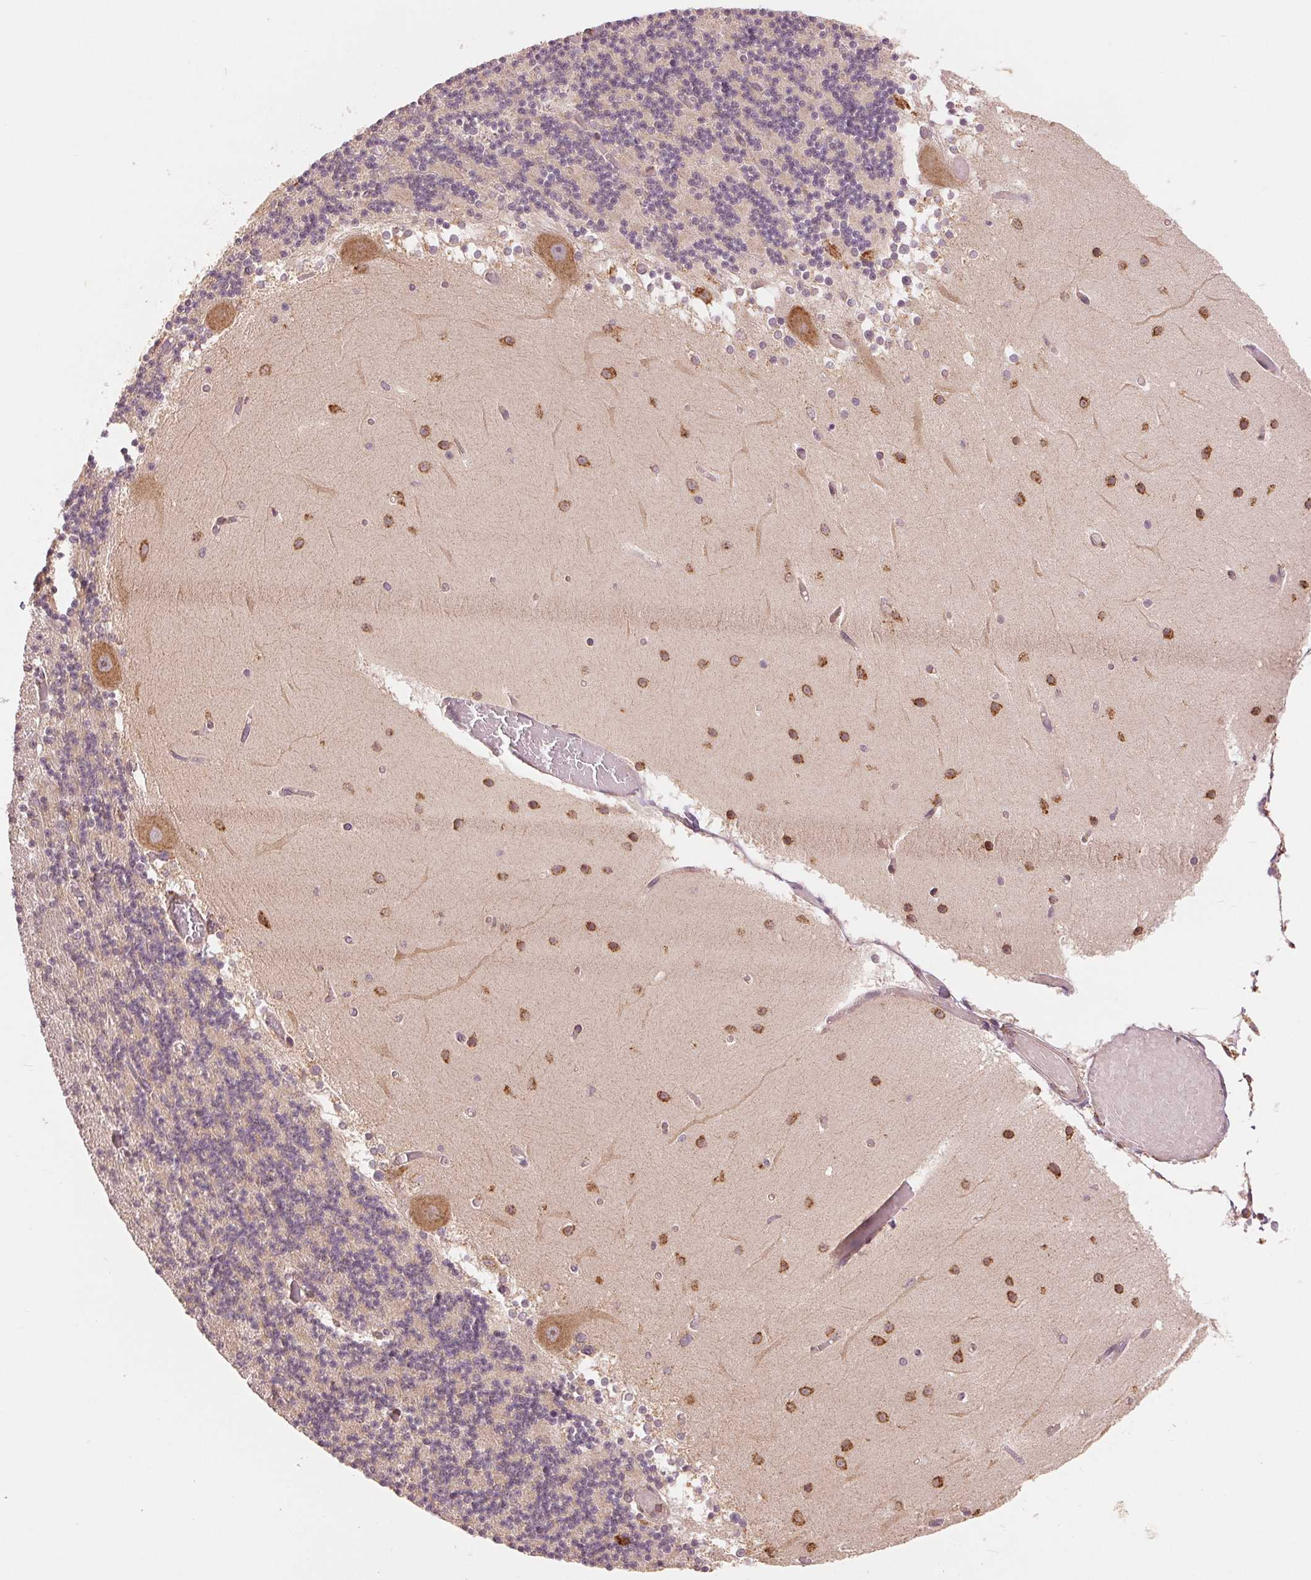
{"staining": {"intensity": "weak", "quantity": "<25%", "location": "cytoplasmic/membranous"}, "tissue": "cerebellum", "cell_type": "Cells in granular layer", "image_type": "normal", "snomed": [{"axis": "morphology", "description": "Normal tissue, NOS"}, {"axis": "topography", "description": "Cerebellum"}], "caption": "There is no significant expression in cells in granular layer of cerebellum. (DAB (3,3'-diaminobenzidine) IHC visualized using brightfield microscopy, high magnification).", "gene": "SLC20A1", "patient": {"sex": "female", "age": 28}}